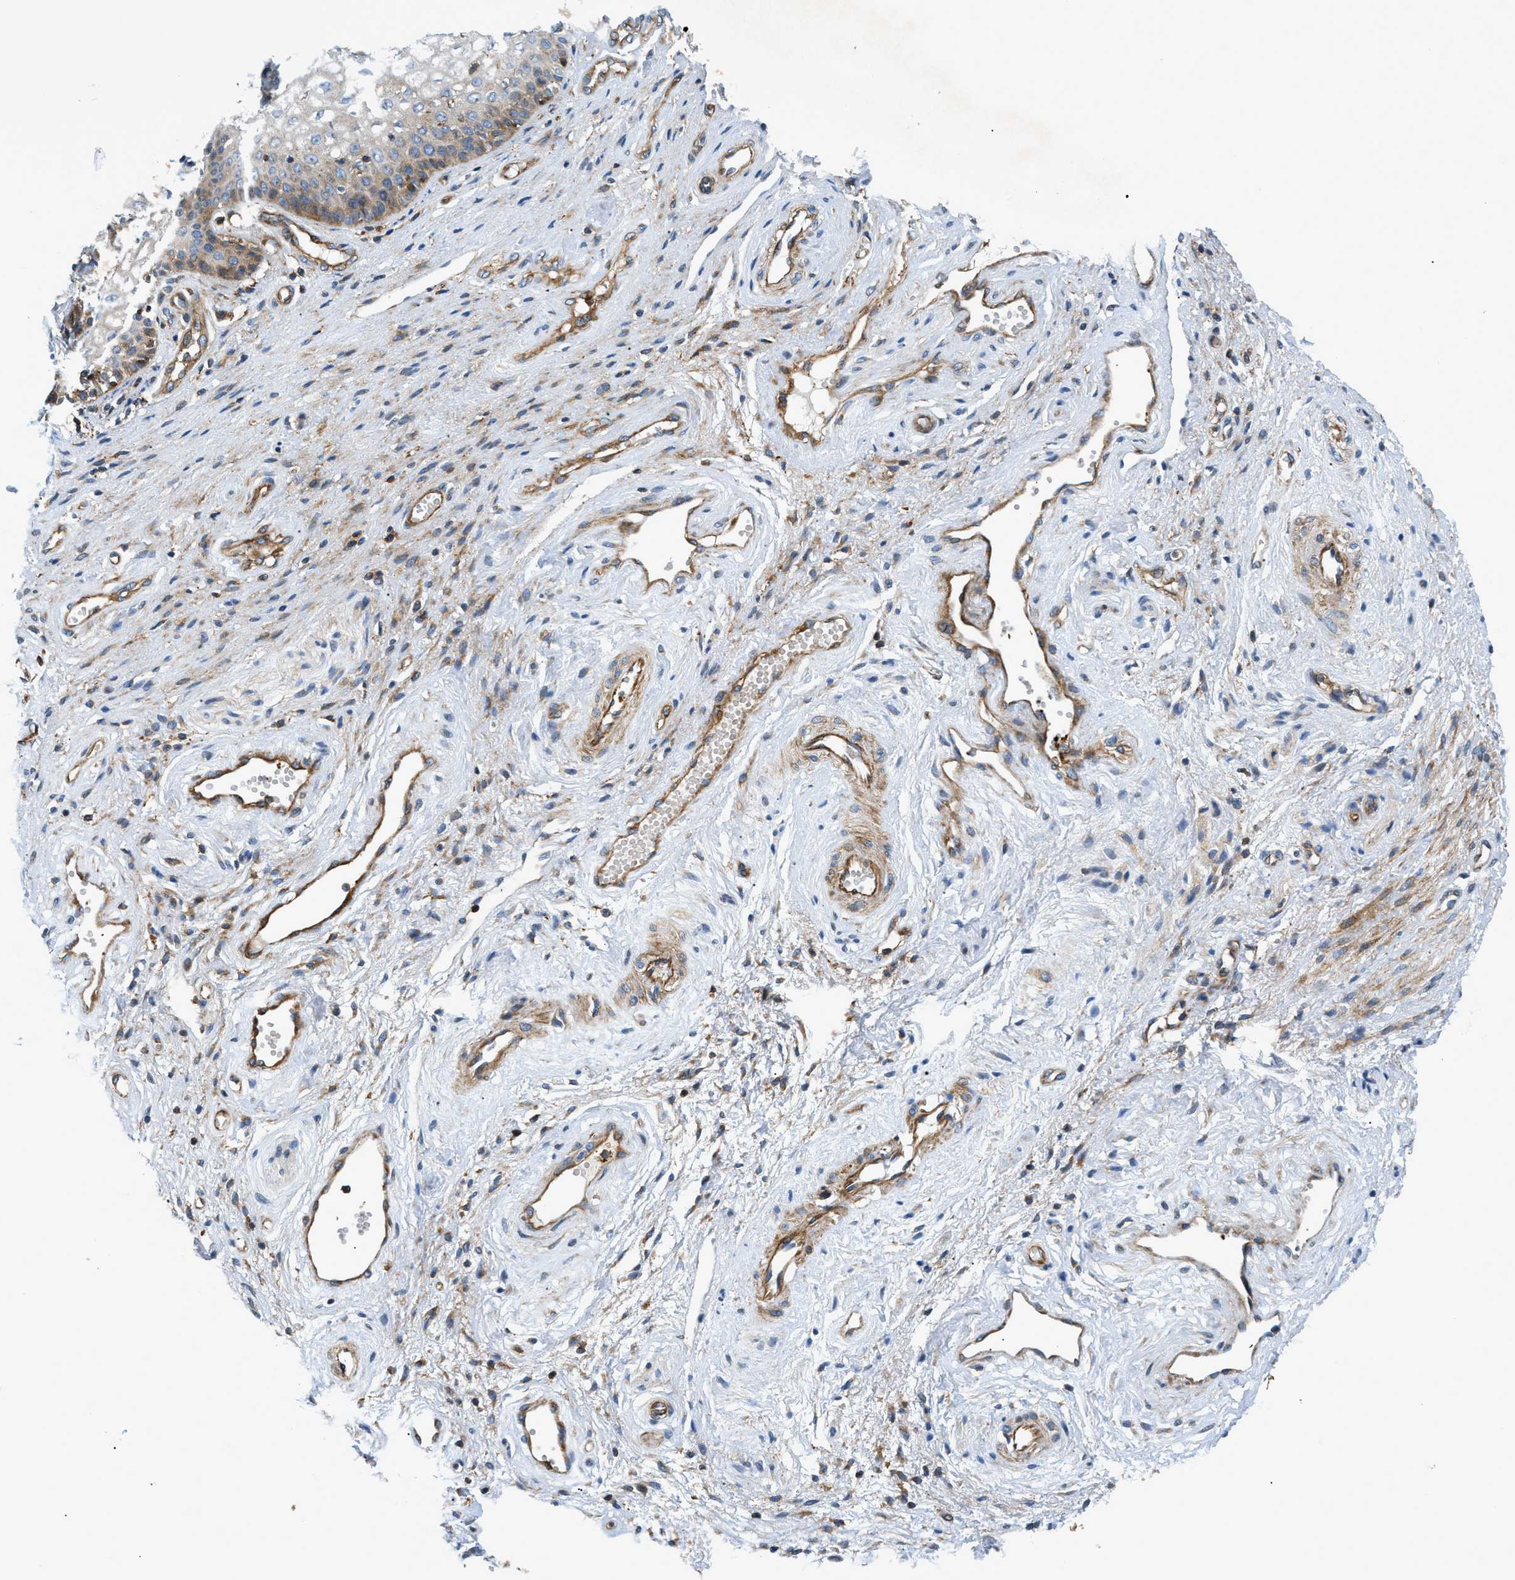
{"staining": {"intensity": "moderate", "quantity": "25%-75%", "location": "cytoplasmic/membranous"}, "tissue": "vagina", "cell_type": "Squamous epithelial cells", "image_type": "normal", "snomed": [{"axis": "morphology", "description": "Normal tissue, NOS"}, {"axis": "topography", "description": "Vagina"}], "caption": "DAB (3,3'-diaminobenzidine) immunohistochemical staining of benign human vagina exhibits moderate cytoplasmic/membranous protein staining in about 25%-75% of squamous epithelial cells.", "gene": "DHODH", "patient": {"sex": "female", "age": 34}}